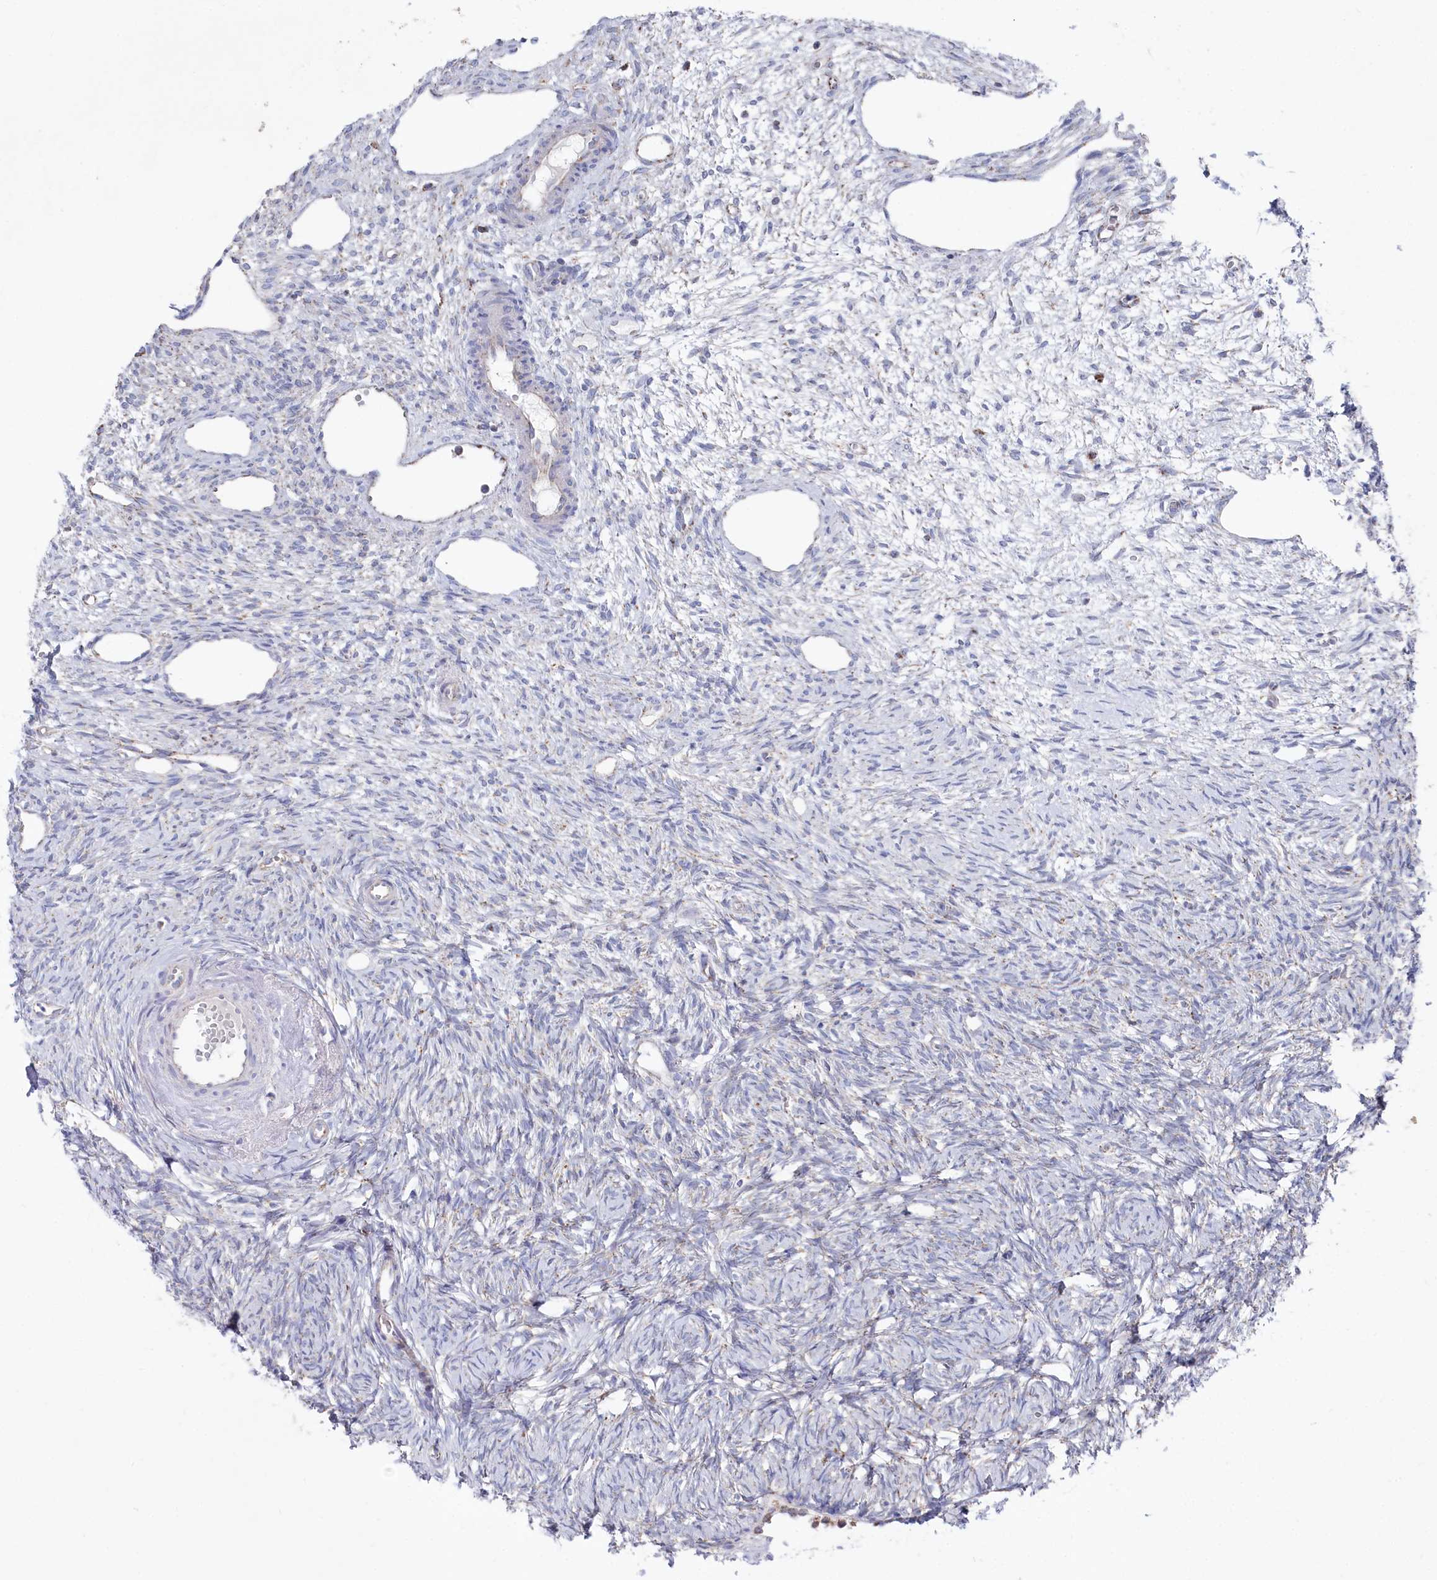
{"staining": {"intensity": "weak", "quantity": "25%-75%", "location": "cytoplasmic/membranous"}, "tissue": "ovary", "cell_type": "Ovarian stroma cells", "image_type": "normal", "snomed": [{"axis": "morphology", "description": "Normal tissue, NOS"}, {"axis": "topography", "description": "Ovary"}], "caption": "The micrograph shows staining of benign ovary, revealing weak cytoplasmic/membranous protein positivity (brown color) within ovarian stroma cells. The staining was performed using DAB (3,3'-diaminobenzidine), with brown indicating positive protein expression. Nuclei are stained blue with hematoxylin.", "gene": "GLS2", "patient": {"sex": "female", "age": 51}}